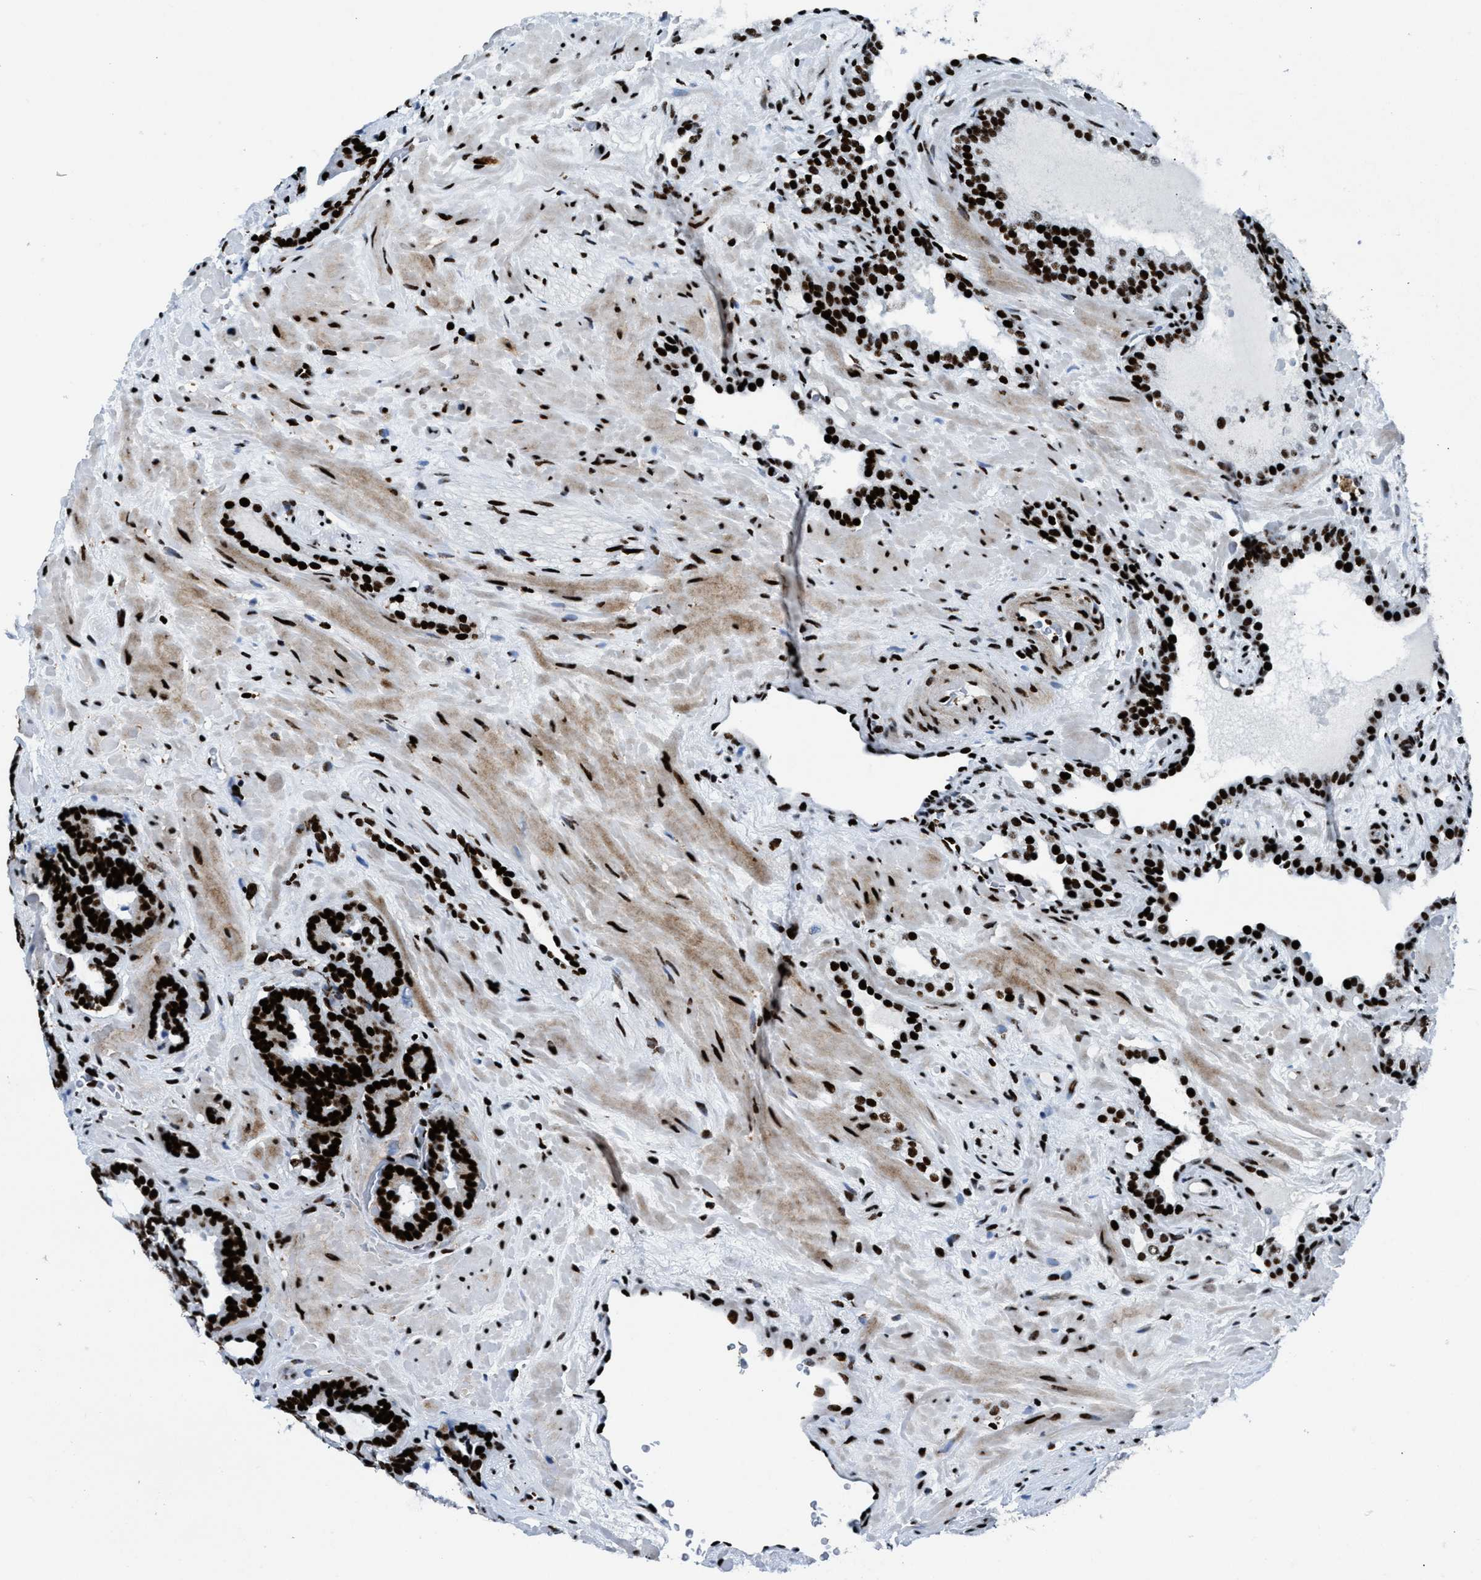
{"staining": {"intensity": "strong", "quantity": ">75%", "location": "nuclear"}, "tissue": "prostate cancer", "cell_type": "Tumor cells", "image_type": "cancer", "snomed": [{"axis": "morphology", "description": "Adenocarcinoma, Low grade"}, {"axis": "topography", "description": "Prostate"}], "caption": "Tumor cells show high levels of strong nuclear expression in about >75% of cells in prostate adenocarcinoma (low-grade). Using DAB (brown) and hematoxylin (blue) stains, captured at high magnification using brightfield microscopy.", "gene": "NONO", "patient": {"sex": "male", "age": 63}}